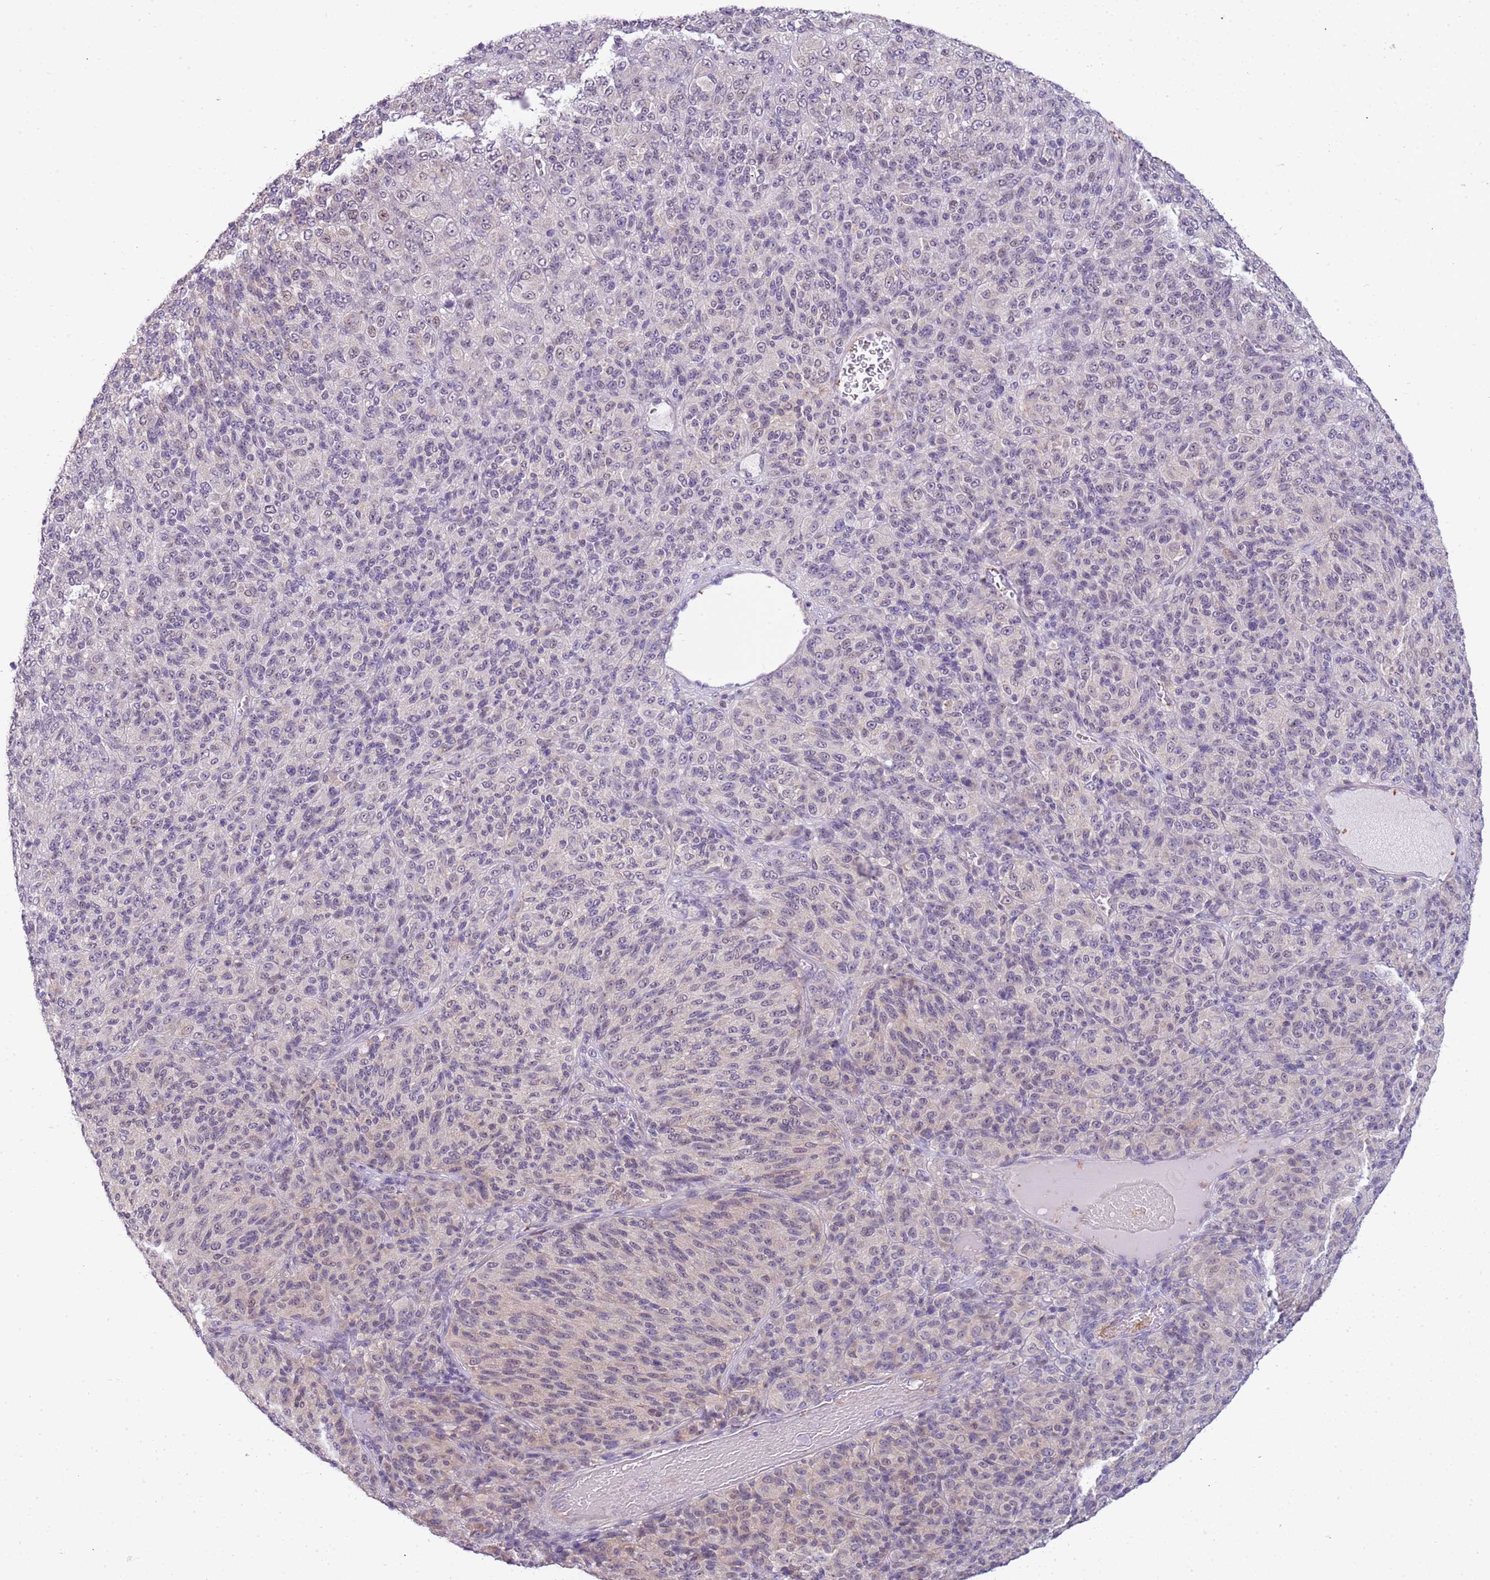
{"staining": {"intensity": "weak", "quantity": "<25%", "location": "nuclear"}, "tissue": "melanoma", "cell_type": "Tumor cells", "image_type": "cancer", "snomed": [{"axis": "morphology", "description": "Malignant melanoma, Metastatic site"}, {"axis": "topography", "description": "Brain"}], "caption": "DAB immunohistochemical staining of human malignant melanoma (metastatic site) shows no significant expression in tumor cells.", "gene": "CAPN7", "patient": {"sex": "female", "age": 56}}